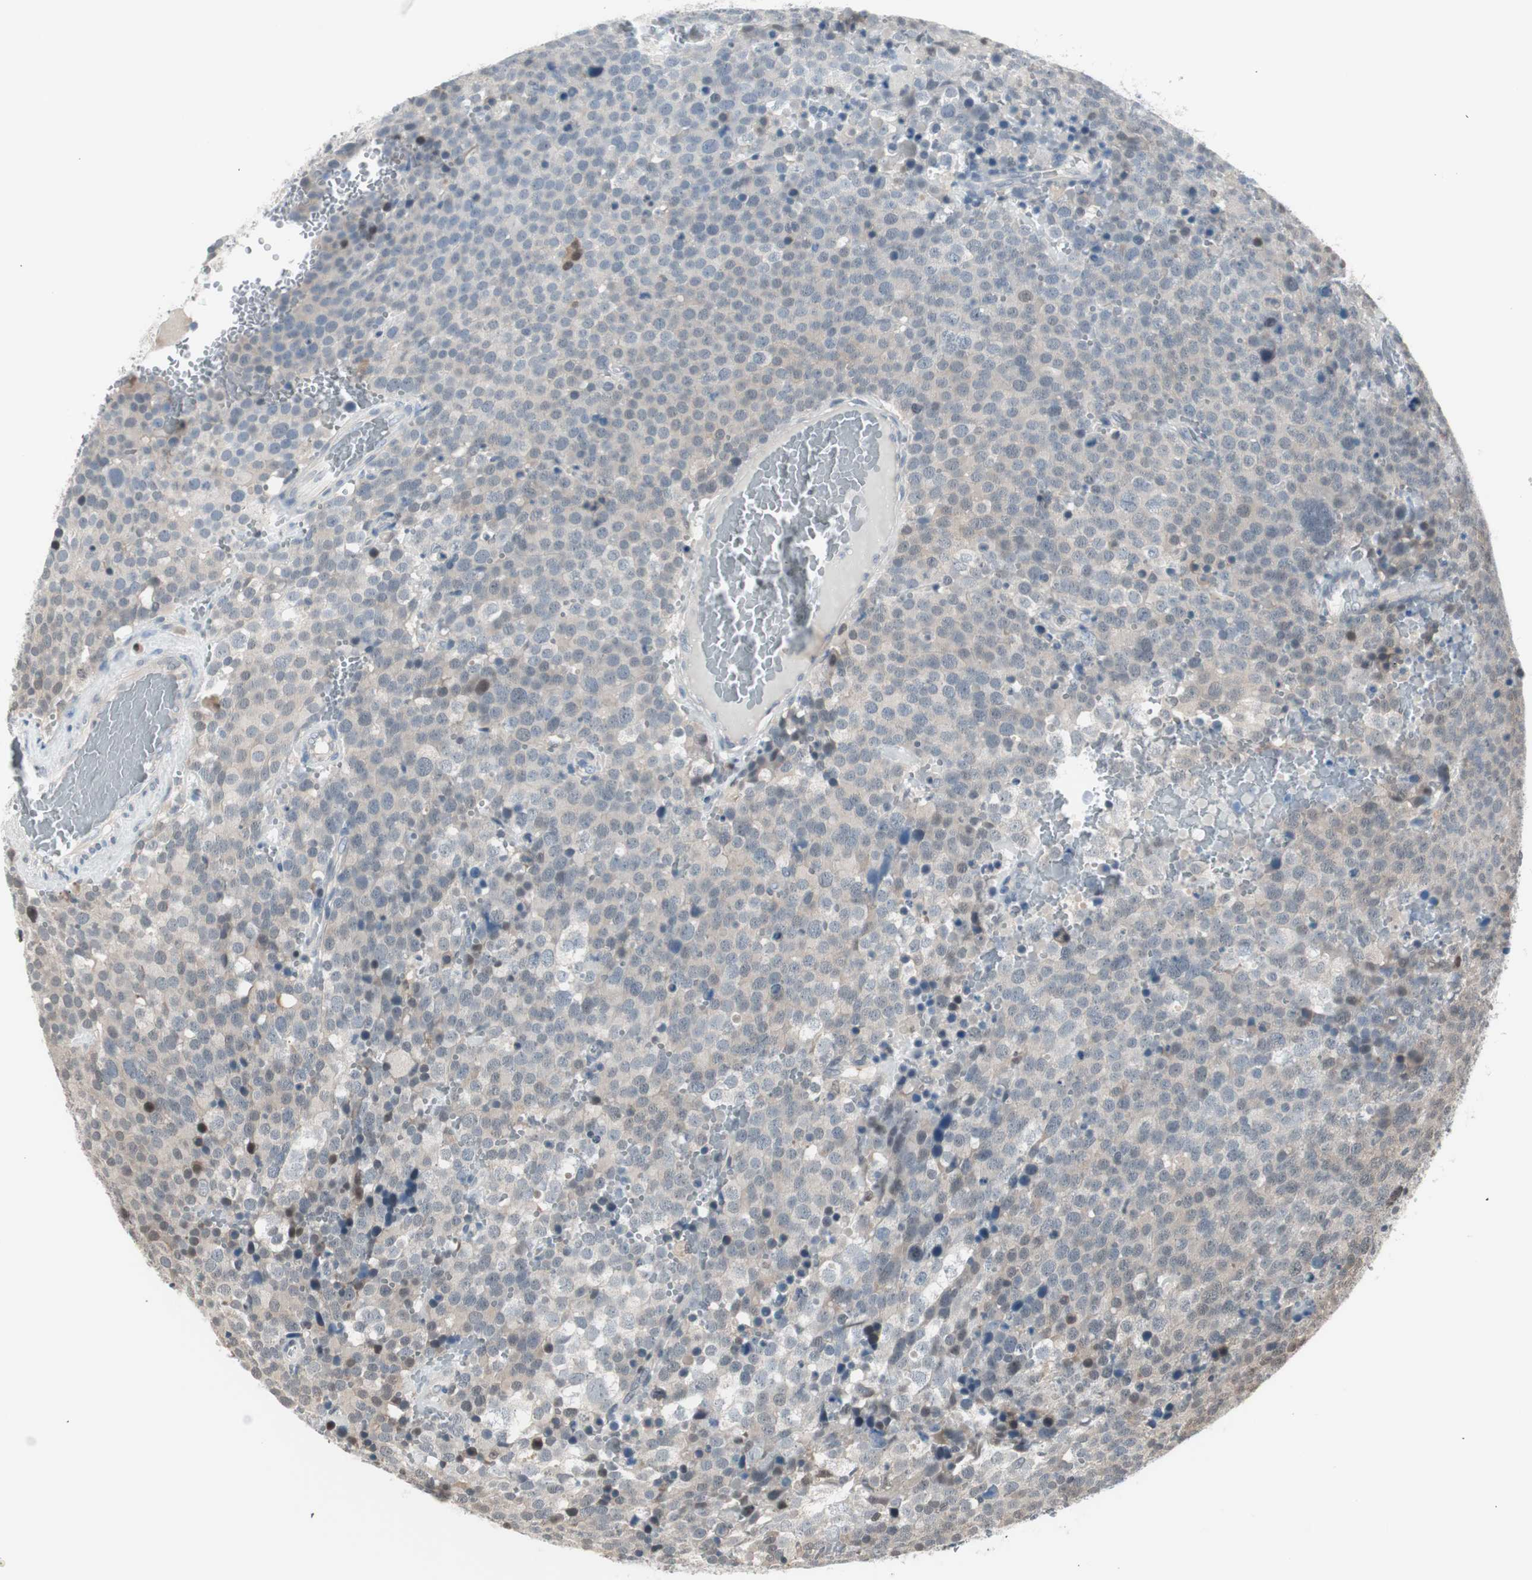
{"staining": {"intensity": "weak", "quantity": "25%-75%", "location": "cytoplasmic/membranous"}, "tissue": "testis cancer", "cell_type": "Tumor cells", "image_type": "cancer", "snomed": [{"axis": "morphology", "description": "Seminoma, NOS"}, {"axis": "topography", "description": "Testis"}], "caption": "Human testis cancer stained for a protein (brown) shows weak cytoplasmic/membranous positive expression in about 25%-75% of tumor cells.", "gene": "LONP2", "patient": {"sex": "male", "age": 71}}